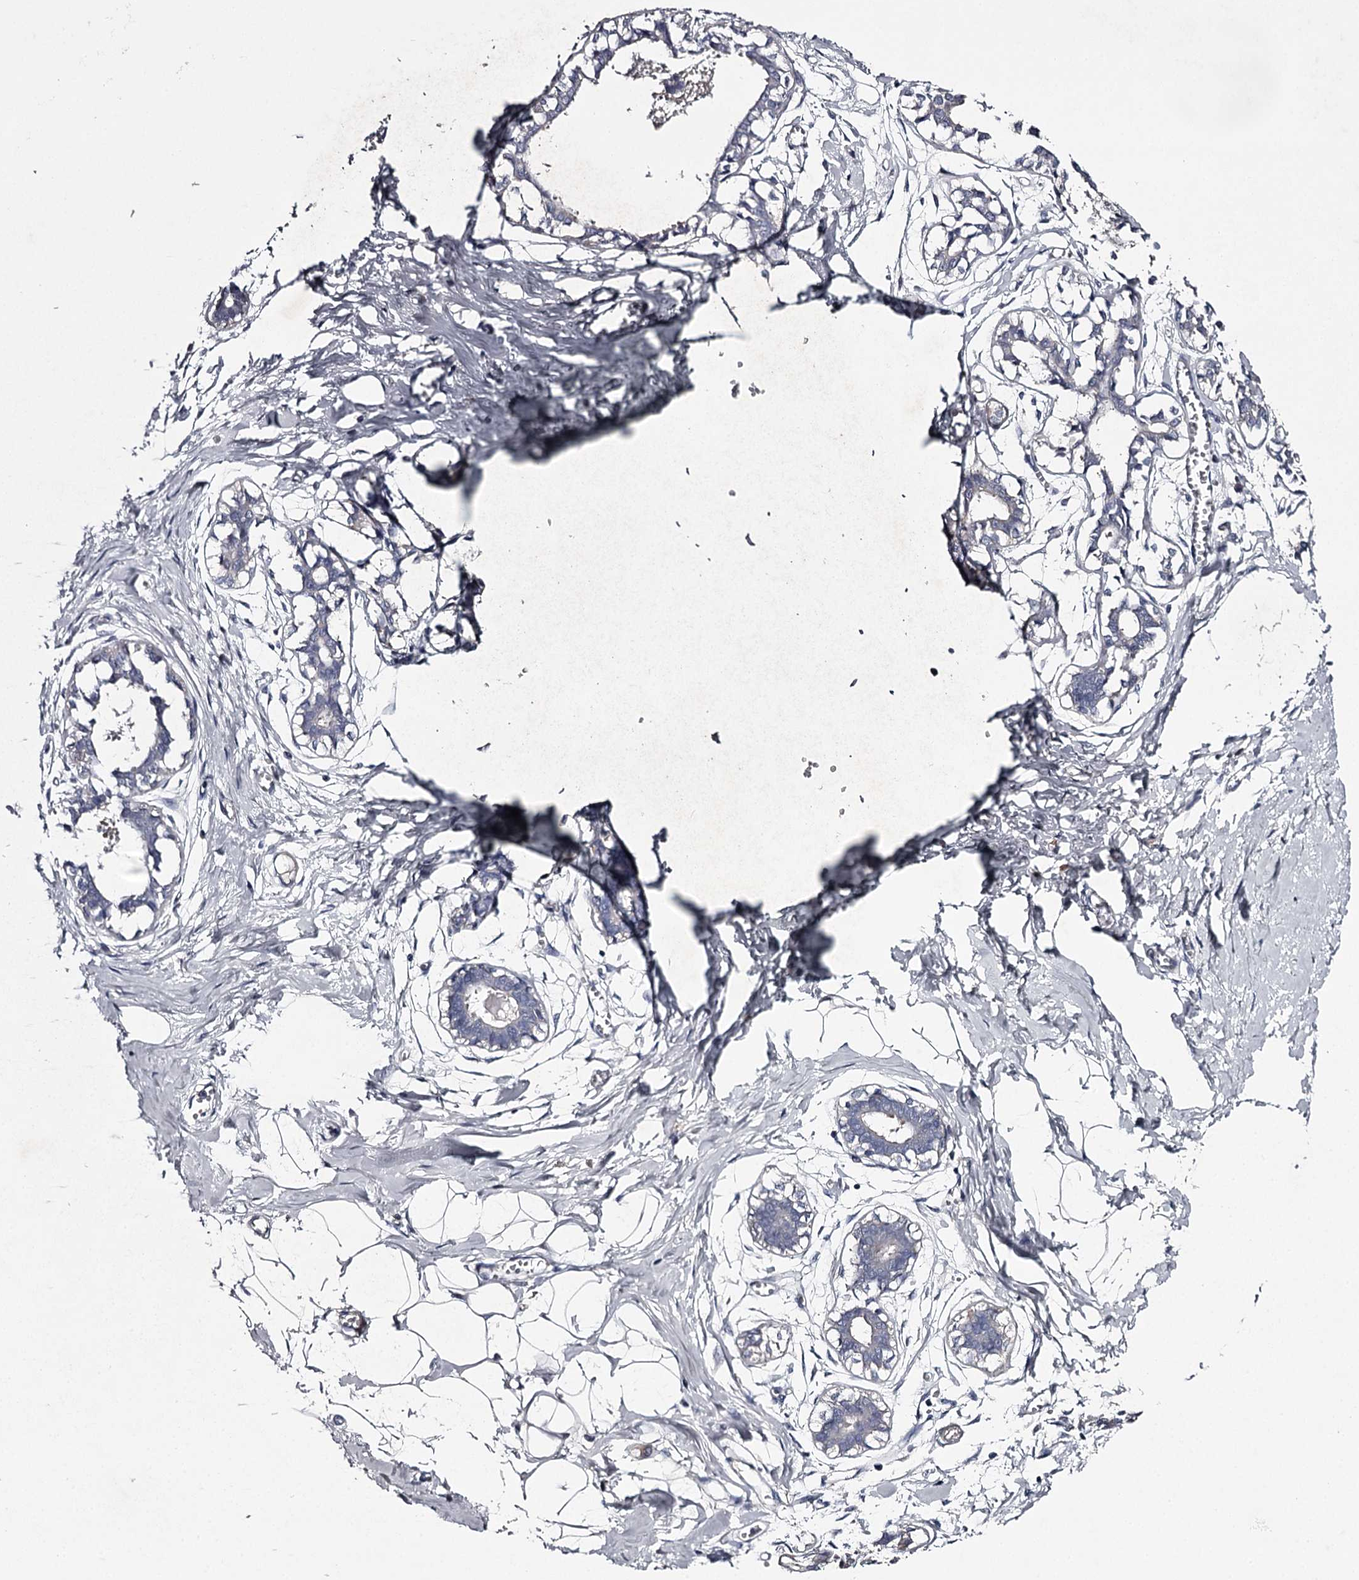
{"staining": {"intensity": "negative", "quantity": "none", "location": "none"}, "tissue": "breast", "cell_type": "Adipocytes", "image_type": "normal", "snomed": [{"axis": "morphology", "description": "Normal tissue, NOS"}, {"axis": "topography", "description": "Breast"}], "caption": "This is an immunohistochemistry micrograph of normal human breast. There is no positivity in adipocytes.", "gene": "FDXACB1", "patient": {"sex": "female", "age": 27}}